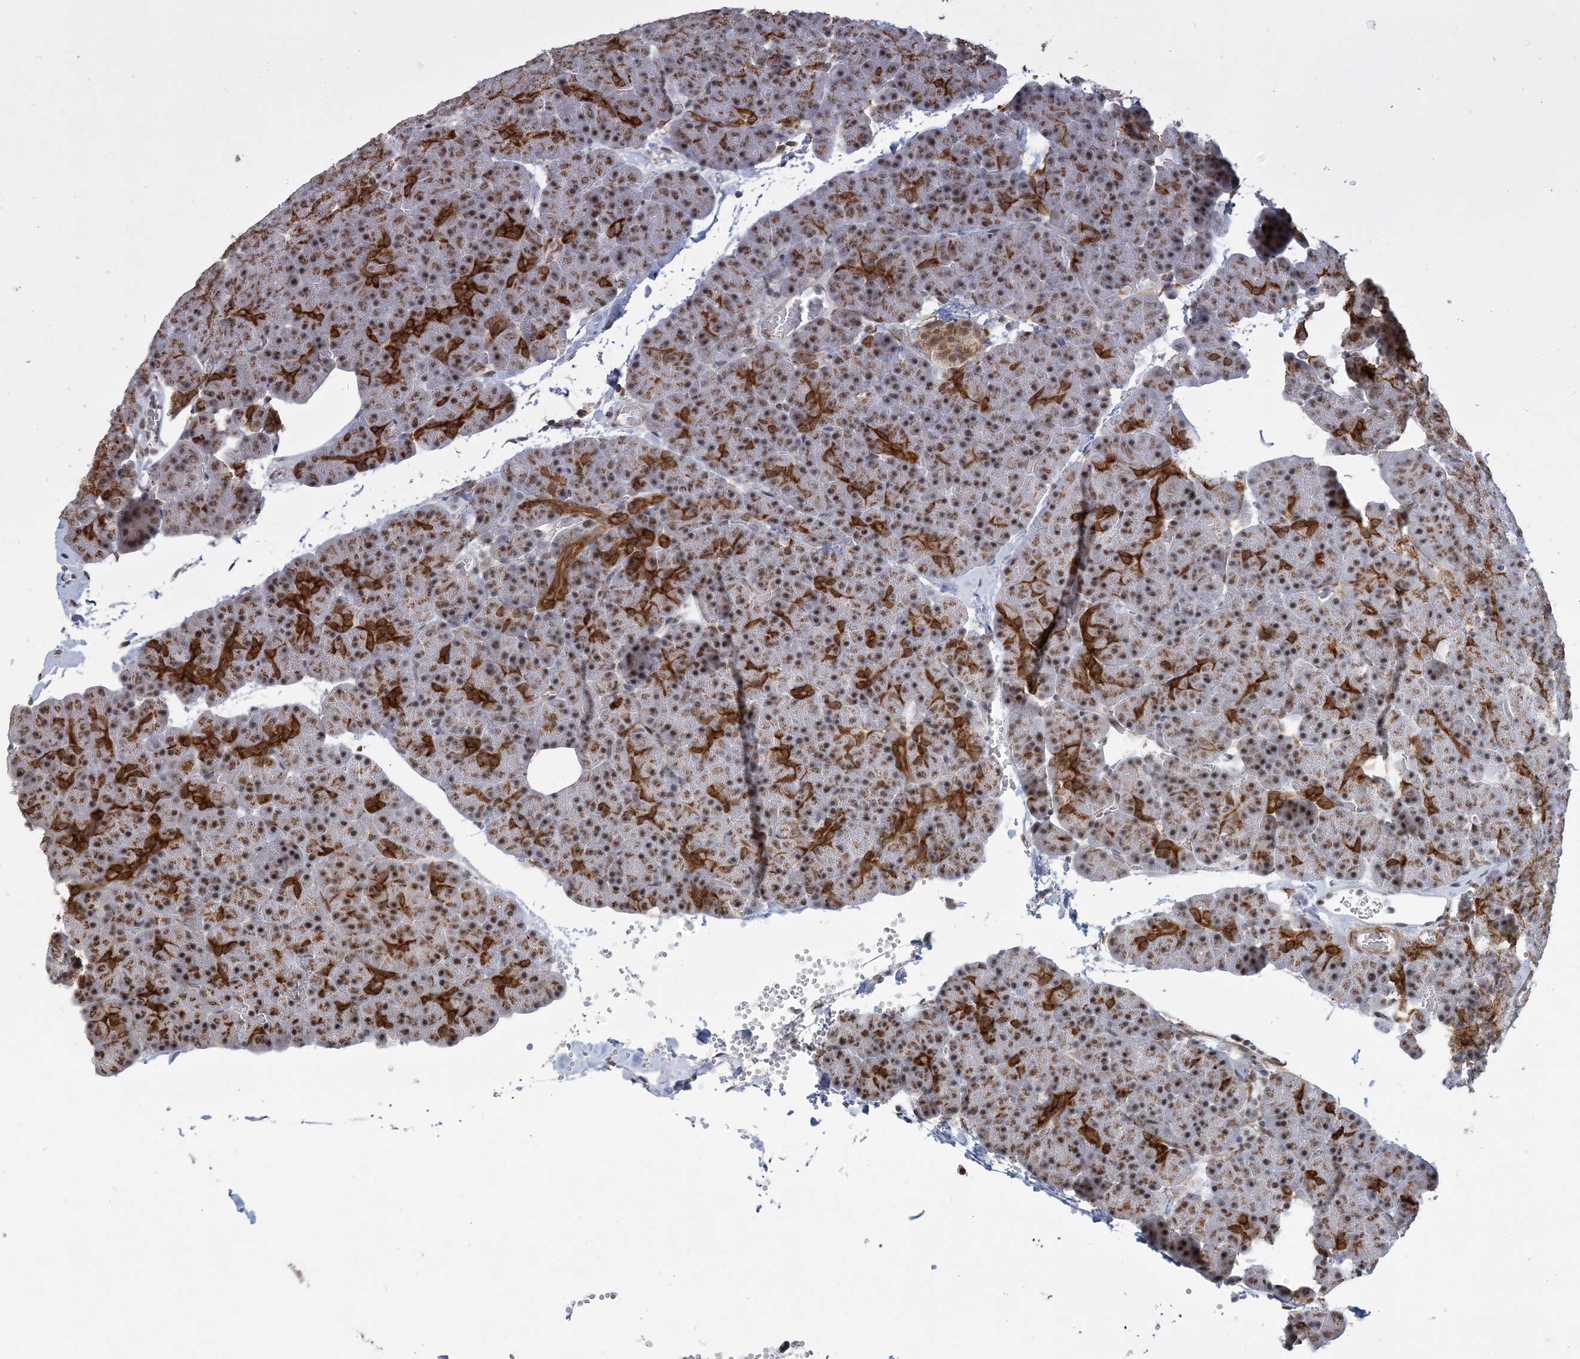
{"staining": {"intensity": "strong", "quantity": "25%-75%", "location": "cytoplasmic/membranous,nuclear"}, "tissue": "pancreas", "cell_type": "Exocrine glandular cells", "image_type": "normal", "snomed": [{"axis": "morphology", "description": "Normal tissue, NOS"}, {"axis": "morphology", "description": "Carcinoid, malignant, NOS"}, {"axis": "topography", "description": "Pancreas"}], "caption": "A photomicrograph of pancreas stained for a protein exhibits strong cytoplasmic/membranous,nuclear brown staining in exocrine glandular cells. (Brightfield microscopy of DAB IHC at high magnification).", "gene": "PLRG1", "patient": {"sex": "female", "age": 35}}